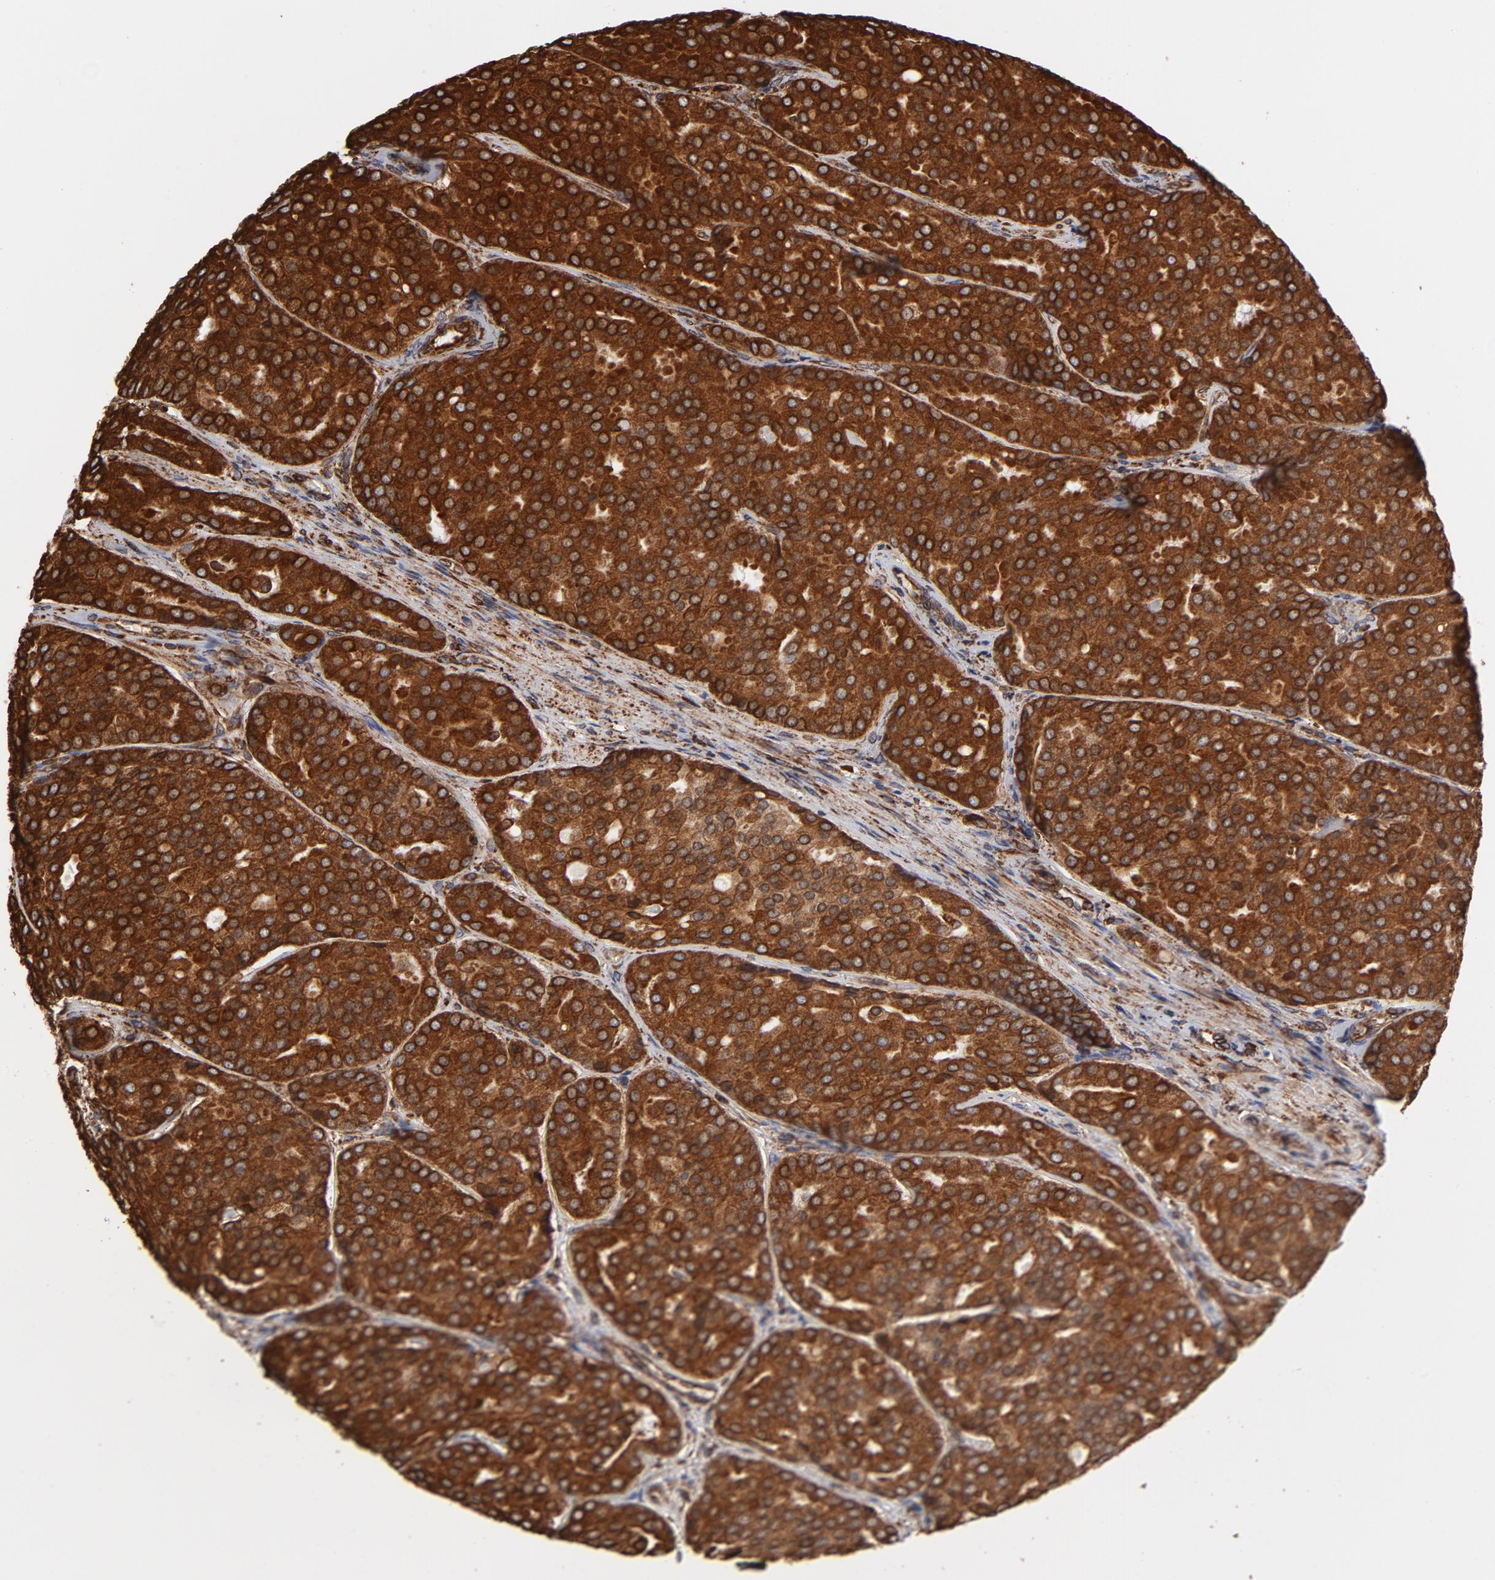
{"staining": {"intensity": "strong", "quantity": ">75%", "location": "cytoplasmic/membranous"}, "tissue": "prostate cancer", "cell_type": "Tumor cells", "image_type": "cancer", "snomed": [{"axis": "morphology", "description": "Adenocarcinoma, High grade"}, {"axis": "topography", "description": "Prostate"}], "caption": "Immunohistochemistry (IHC) photomicrograph of high-grade adenocarcinoma (prostate) stained for a protein (brown), which exhibits high levels of strong cytoplasmic/membranous expression in about >75% of tumor cells.", "gene": "CANX", "patient": {"sex": "male", "age": 64}}